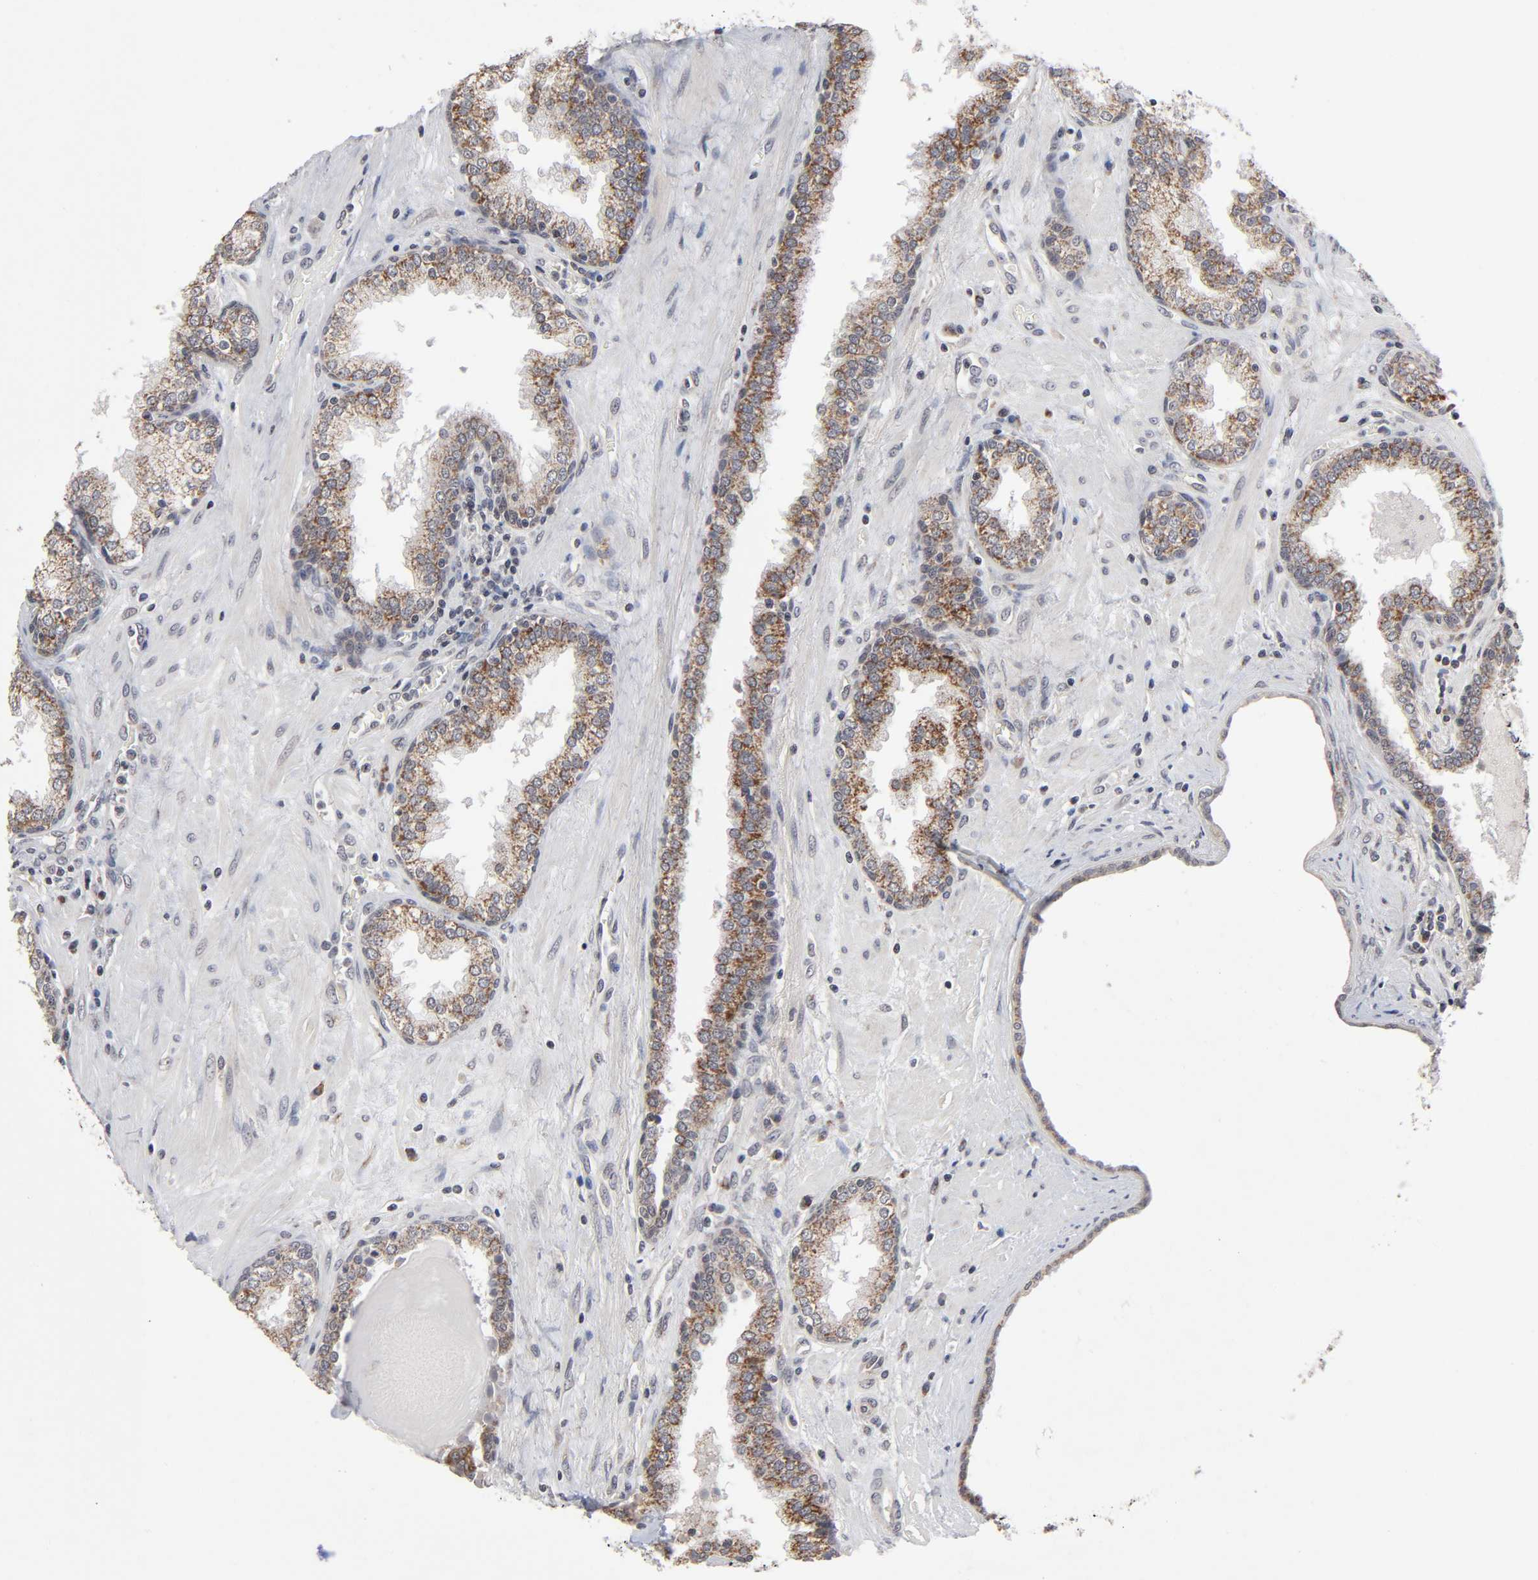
{"staining": {"intensity": "moderate", "quantity": ">75%", "location": "cytoplasmic/membranous"}, "tissue": "prostate", "cell_type": "Glandular cells", "image_type": "normal", "snomed": [{"axis": "morphology", "description": "Normal tissue, NOS"}, {"axis": "topography", "description": "Prostate"}], "caption": "Benign prostate reveals moderate cytoplasmic/membranous positivity in about >75% of glandular cells.", "gene": "AUH", "patient": {"sex": "male", "age": 51}}